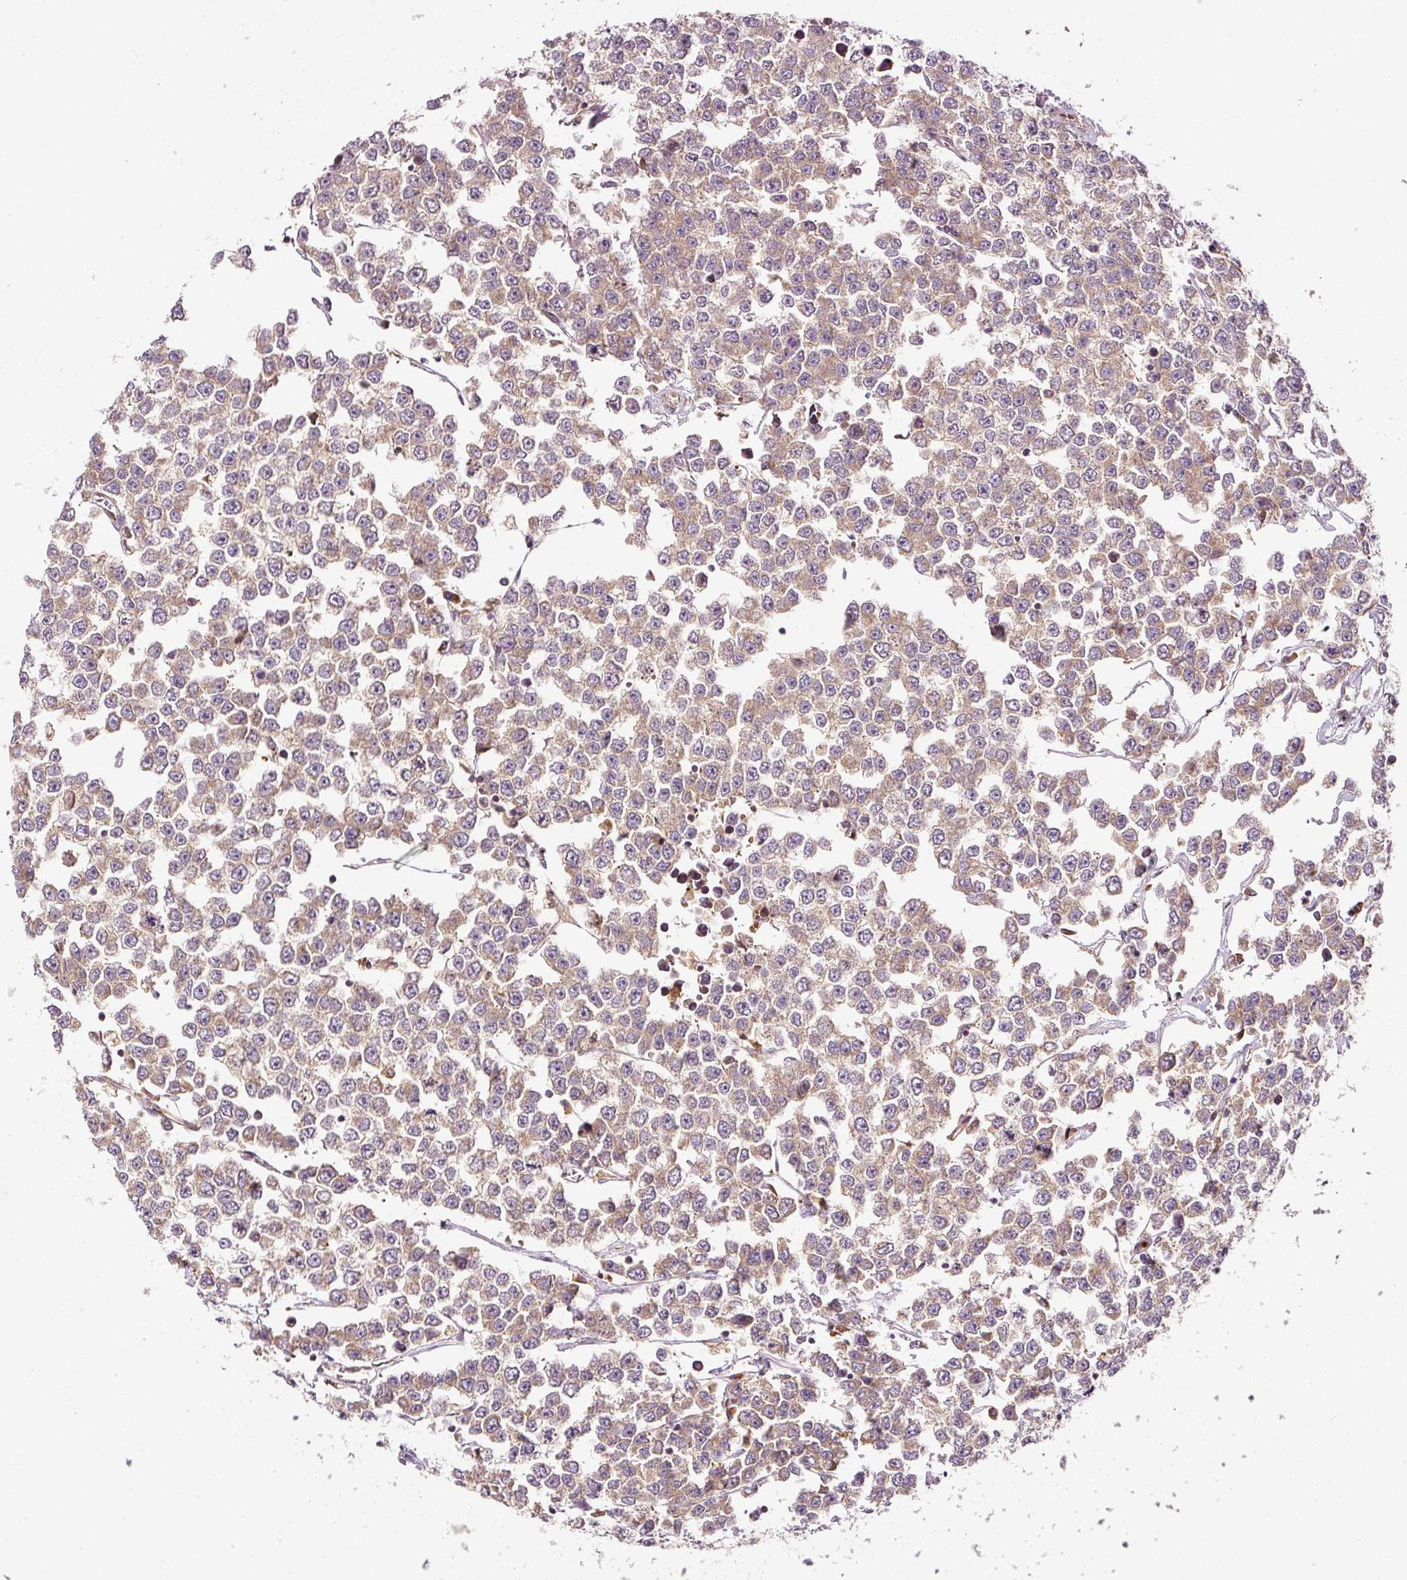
{"staining": {"intensity": "moderate", "quantity": ">75%", "location": "cytoplasmic/membranous"}, "tissue": "testis cancer", "cell_type": "Tumor cells", "image_type": "cancer", "snomed": [{"axis": "morphology", "description": "Seminoma, NOS"}, {"axis": "morphology", "description": "Carcinoma, Embryonal, NOS"}, {"axis": "topography", "description": "Testis"}], "caption": "Testis cancer tissue exhibits moderate cytoplasmic/membranous expression in approximately >75% of tumor cells, visualized by immunohistochemistry.", "gene": "NAPA", "patient": {"sex": "male", "age": 52}}